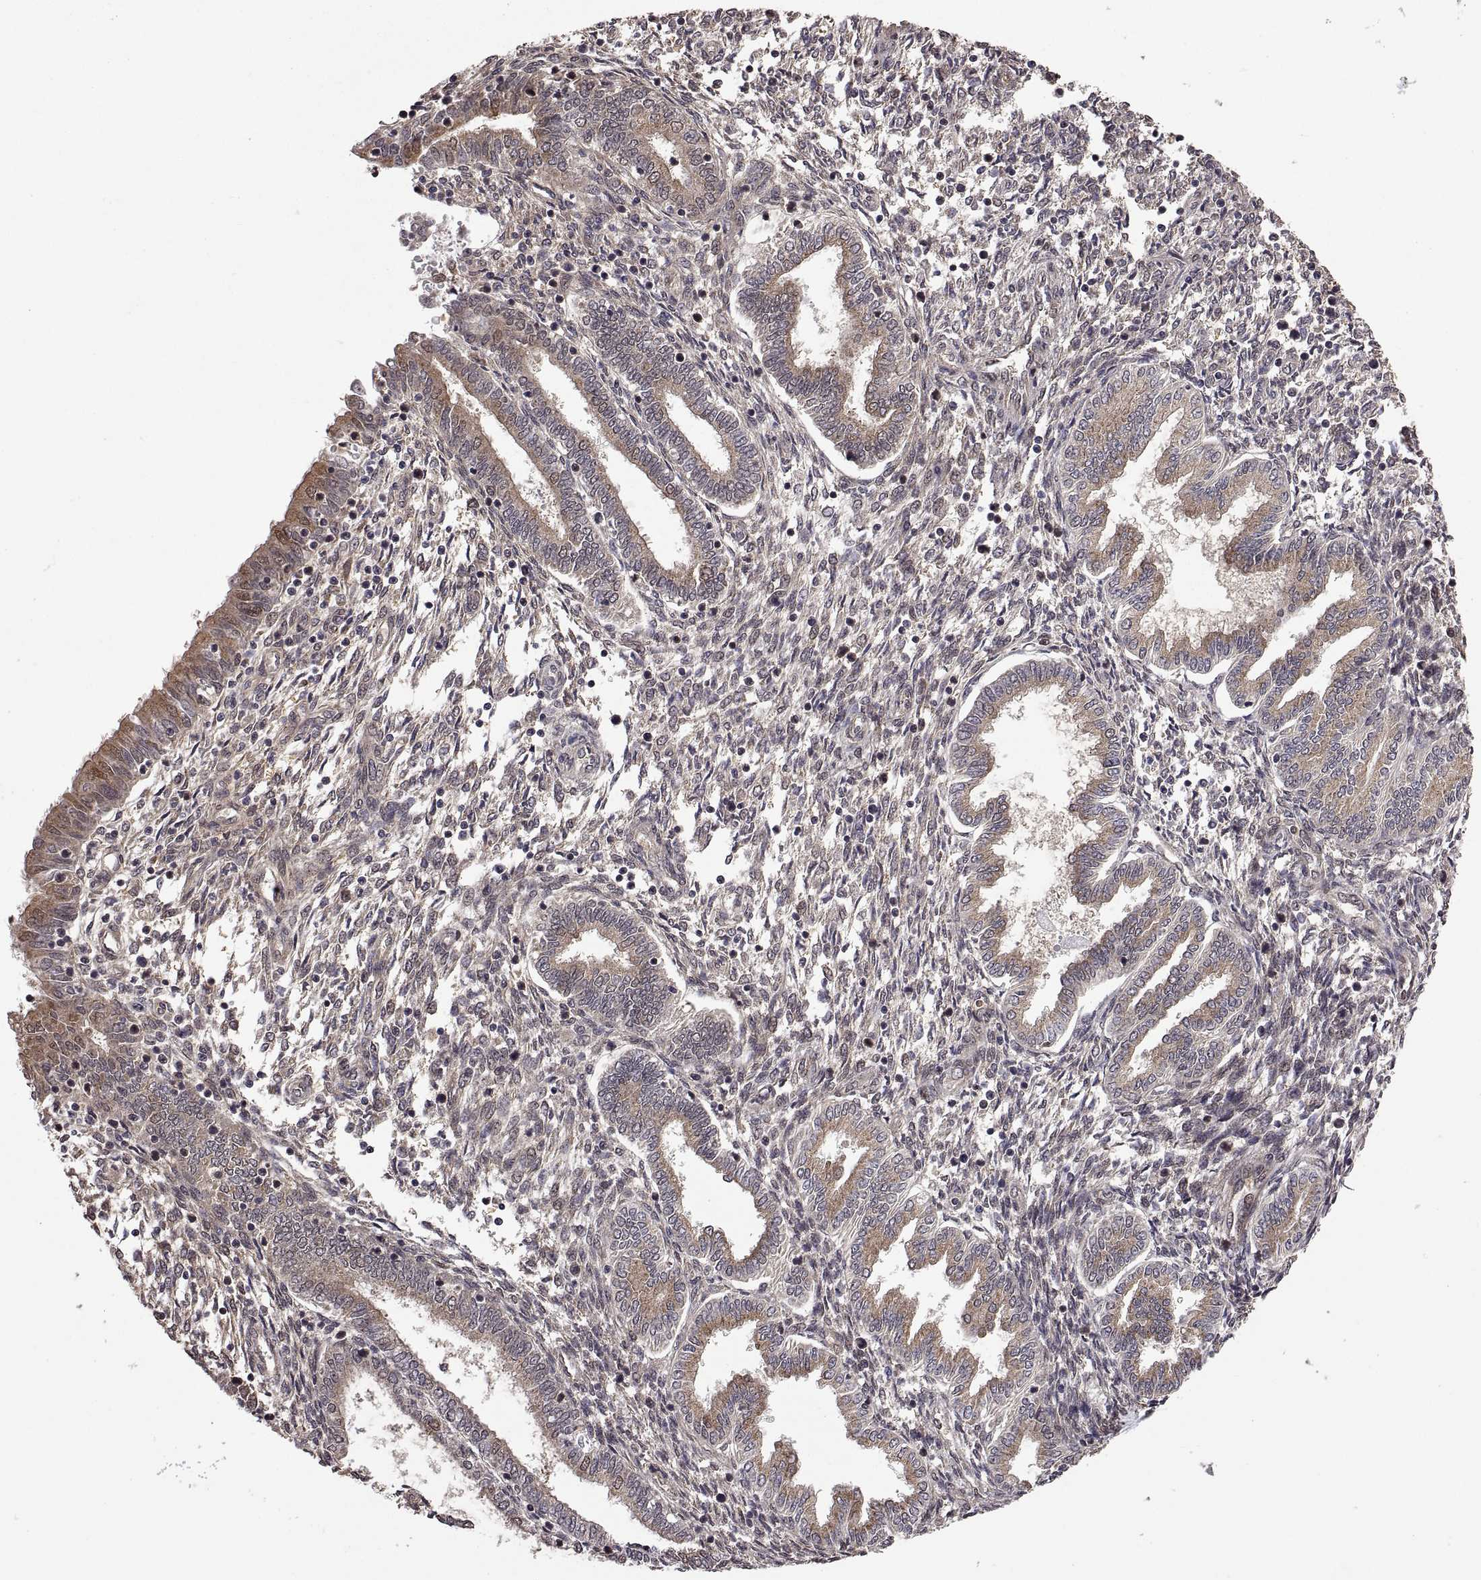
{"staining": {"intensity": "weak", "quantity": "<25%", "location": "nuclear"}, "tissue": "endometrium", "cell_type": "Cells in endometrial stroma", "image_type": "normal", "snomed": [{"axis": "morphology", "description": "Normal tissue, NOS"}, {"axis": "topography", "description": "Endometrium"}], "caption": "This is a micrograph of immunohistochemistry (IHC) staining of benign endometrium, which shows no expression in cells in endometrial stroma. (DAB (3,3'-diaminobenzidine) immunohistochemistry (IHC) visualized using brightfield microscopy, high magnification).", "gene": "ZNRF2", "patient": {"sex": "female", "age": 42}}